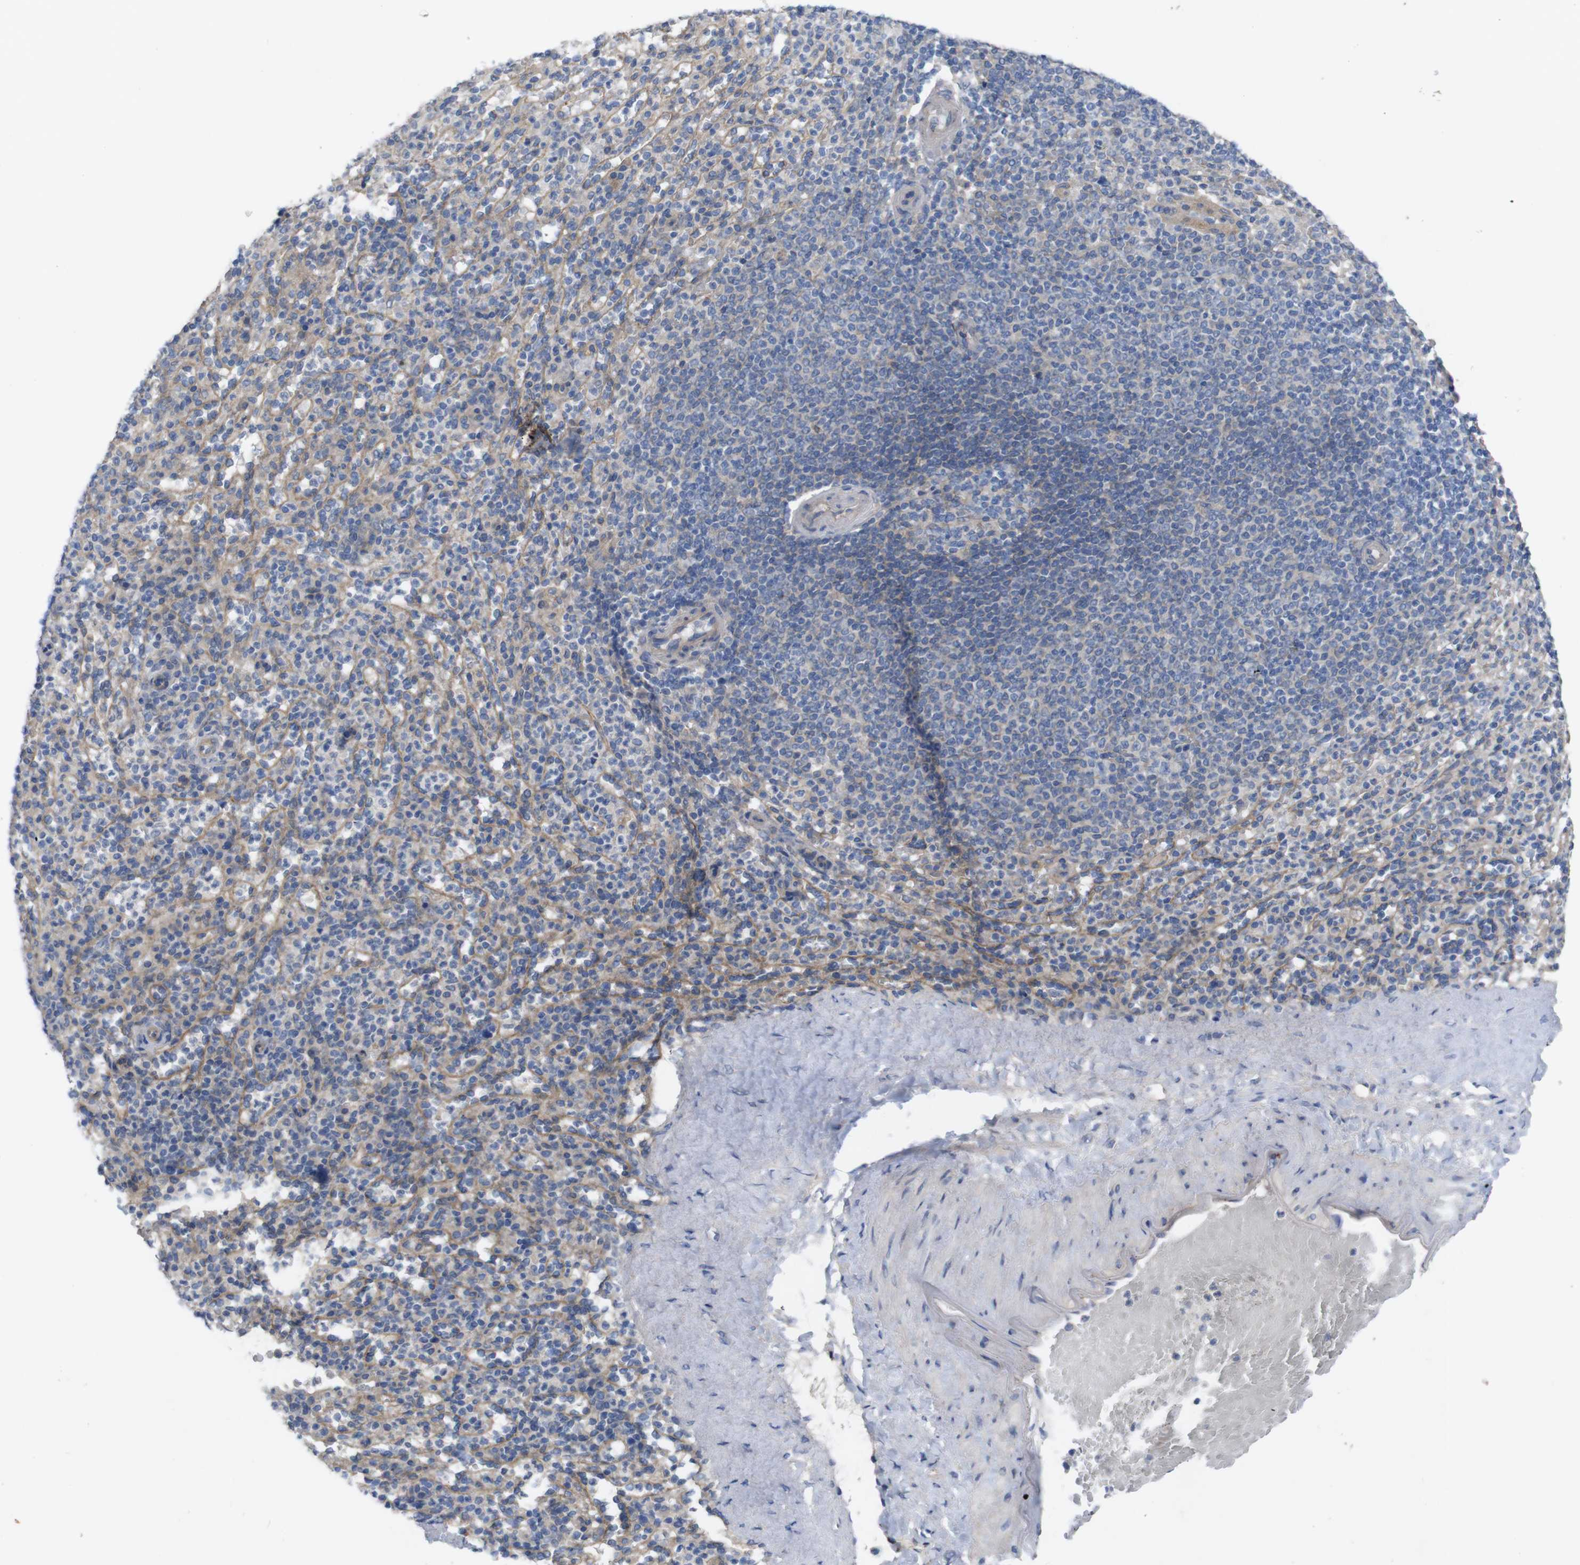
{"staining": {"intensity": "weak", "quantity": "25%-75%", "location": "cytoplasmic/membranous"}, "tissue": "spleen", "cell_type": "Cells in red pulp", "image_type": "normal", "snomed": [{"axis": "morphology", "description": "Normal tissue, NOS"}, {"axis": "topography", "description": "Spleen"}], "caption": "This photomicrograph displays immunohistochemistry staining of benign spleen, with low weak cytoplasmic/membranous expression in approximately 25%-75% of cells in red pulp.", "gene": "KIDINS220", "patient": {"sex": "male", "age": 36}}